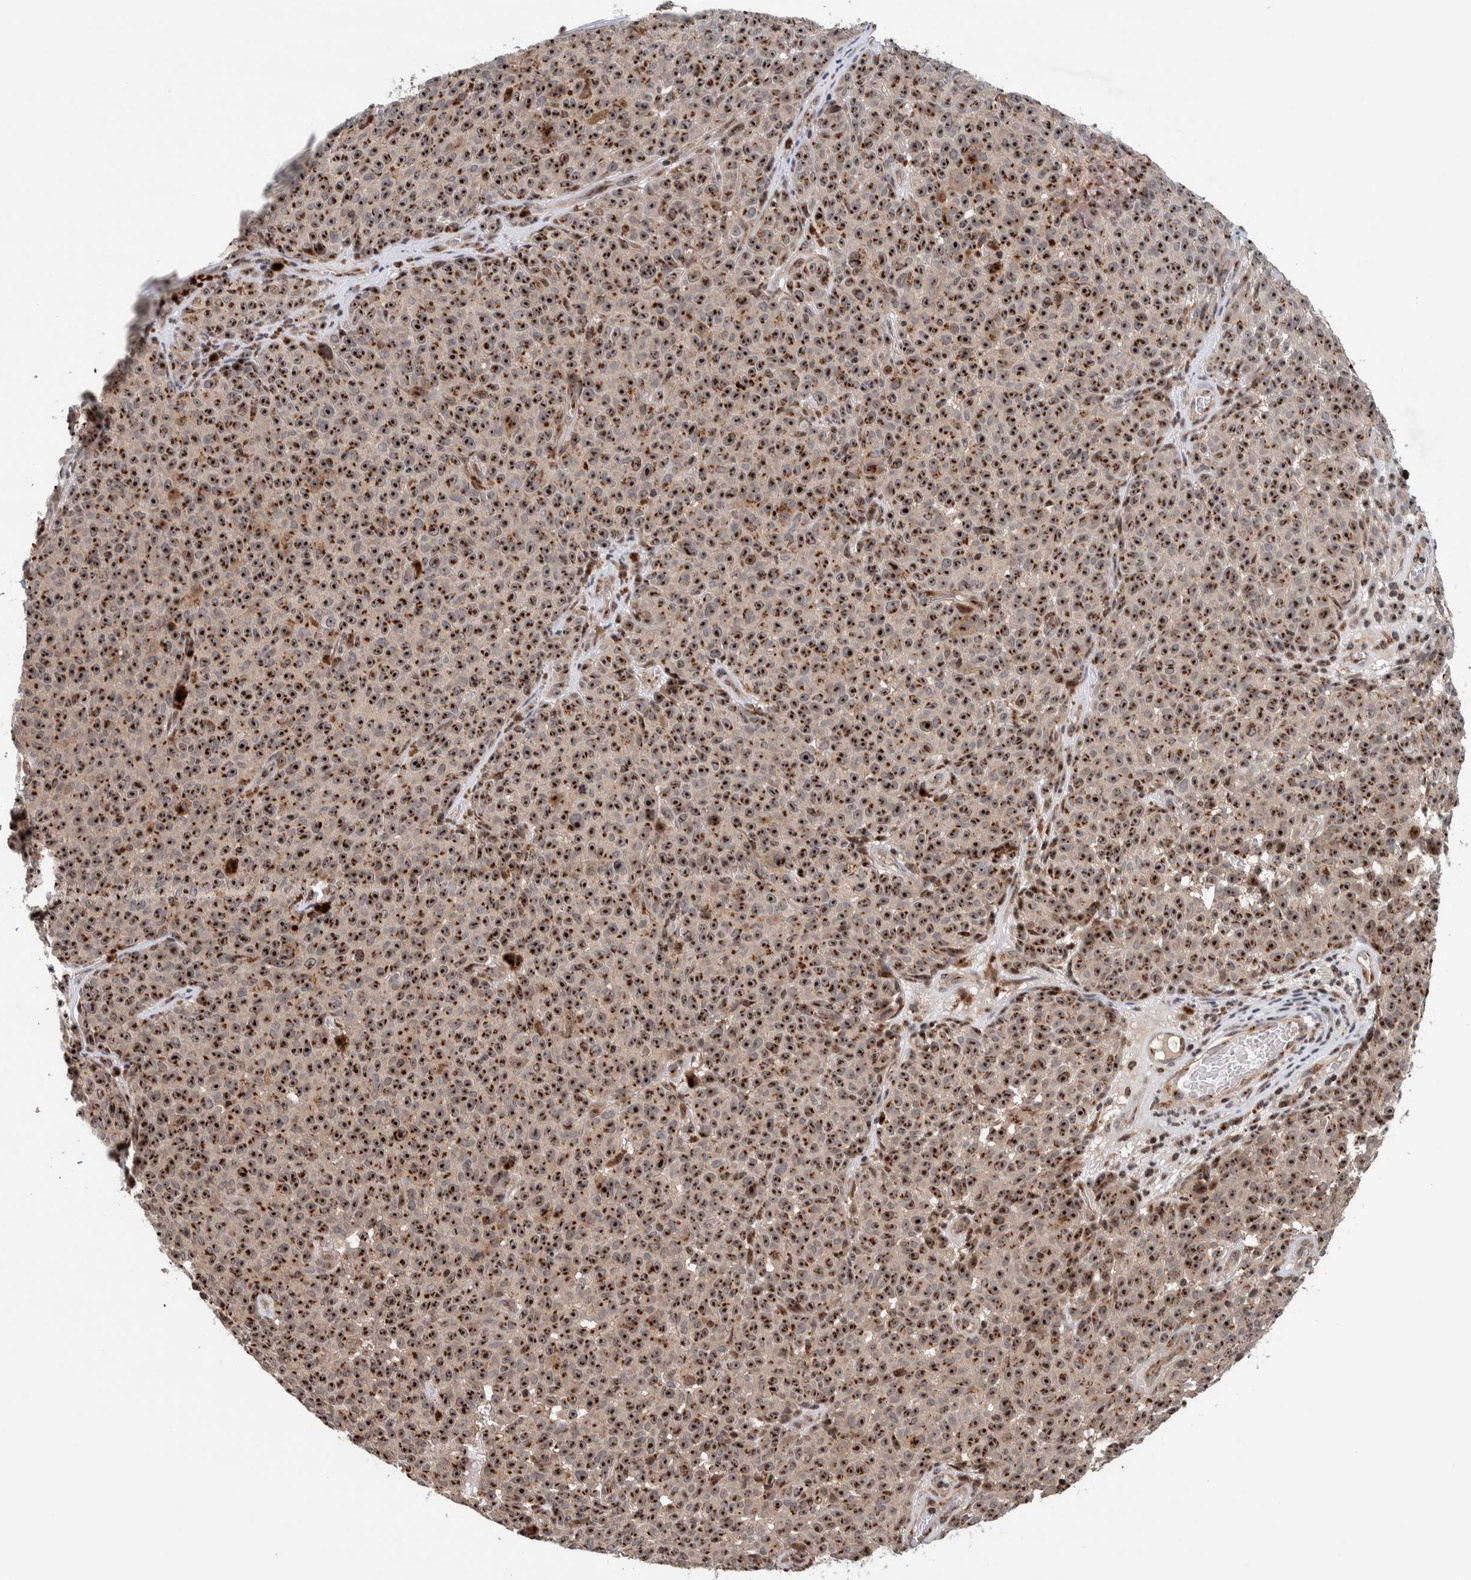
{"staining": {"intensity": "strong", "quantity": ">75%", "location": "cytoplasmic/membranous,nuclear"}, "tissue": "melanoma", "cell_type": "Tumor cells", "image_type": "cancer", "snomed": [{"axis": "morphology", "description": "Malignant melanoma, NOS"}, {"axis": "topography", "description": "Skin"}], "caption": "Melanoma stained with a protein marker exhibits strong staining in tumor cells.", "gene": "CCDC182", "patient": {"sex": "female", "age": 82}}